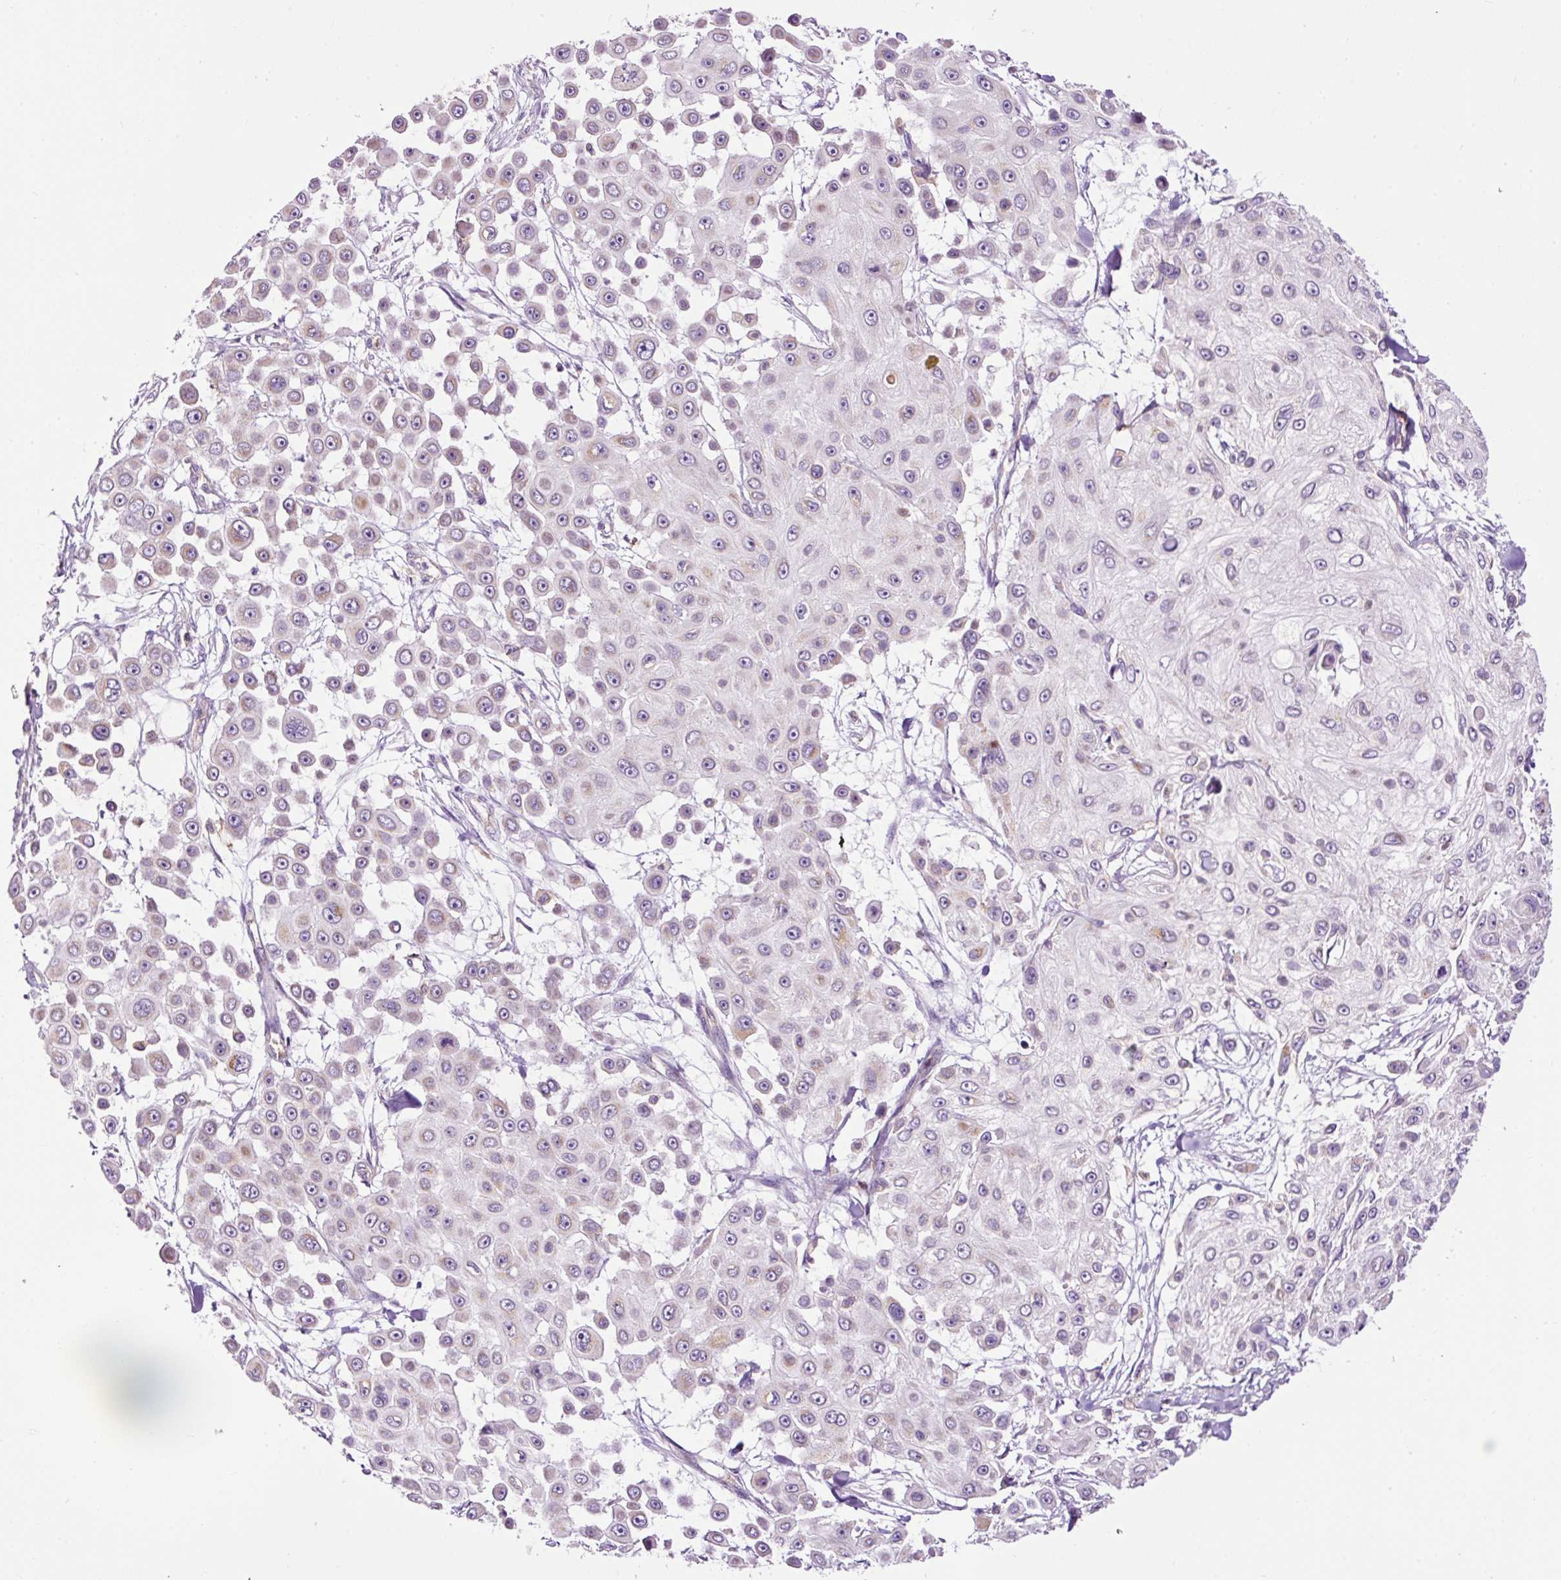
{"staining": {"intensity": "weak", "quantity": "25%-75%", "location": "cytoplasmic/membranous"}, "tissue": "skin cancer", "cell_type": "Tumor cells", "image_type": "cancer", "snomed": [{"axis": "morphology", "description": "Squamous cell carcinoma, NOS"}, {"axis": "topography", "description": "Skin"}], "caption": "IHC (DAB) staining of squamous cell carcinoma (skin) reveals weak cytoplasmic/membranous protein expression in about 25%-75% of tumor cells. The staining was performed using DAB (3,3'-diaminobenzidine) to visualize the protein expression in brown, while the nuclei were stained in blue with hematoxylin (Magnification: 20x).", "gene": "CD83", "patient": {"sex": "male", "age": 67}}